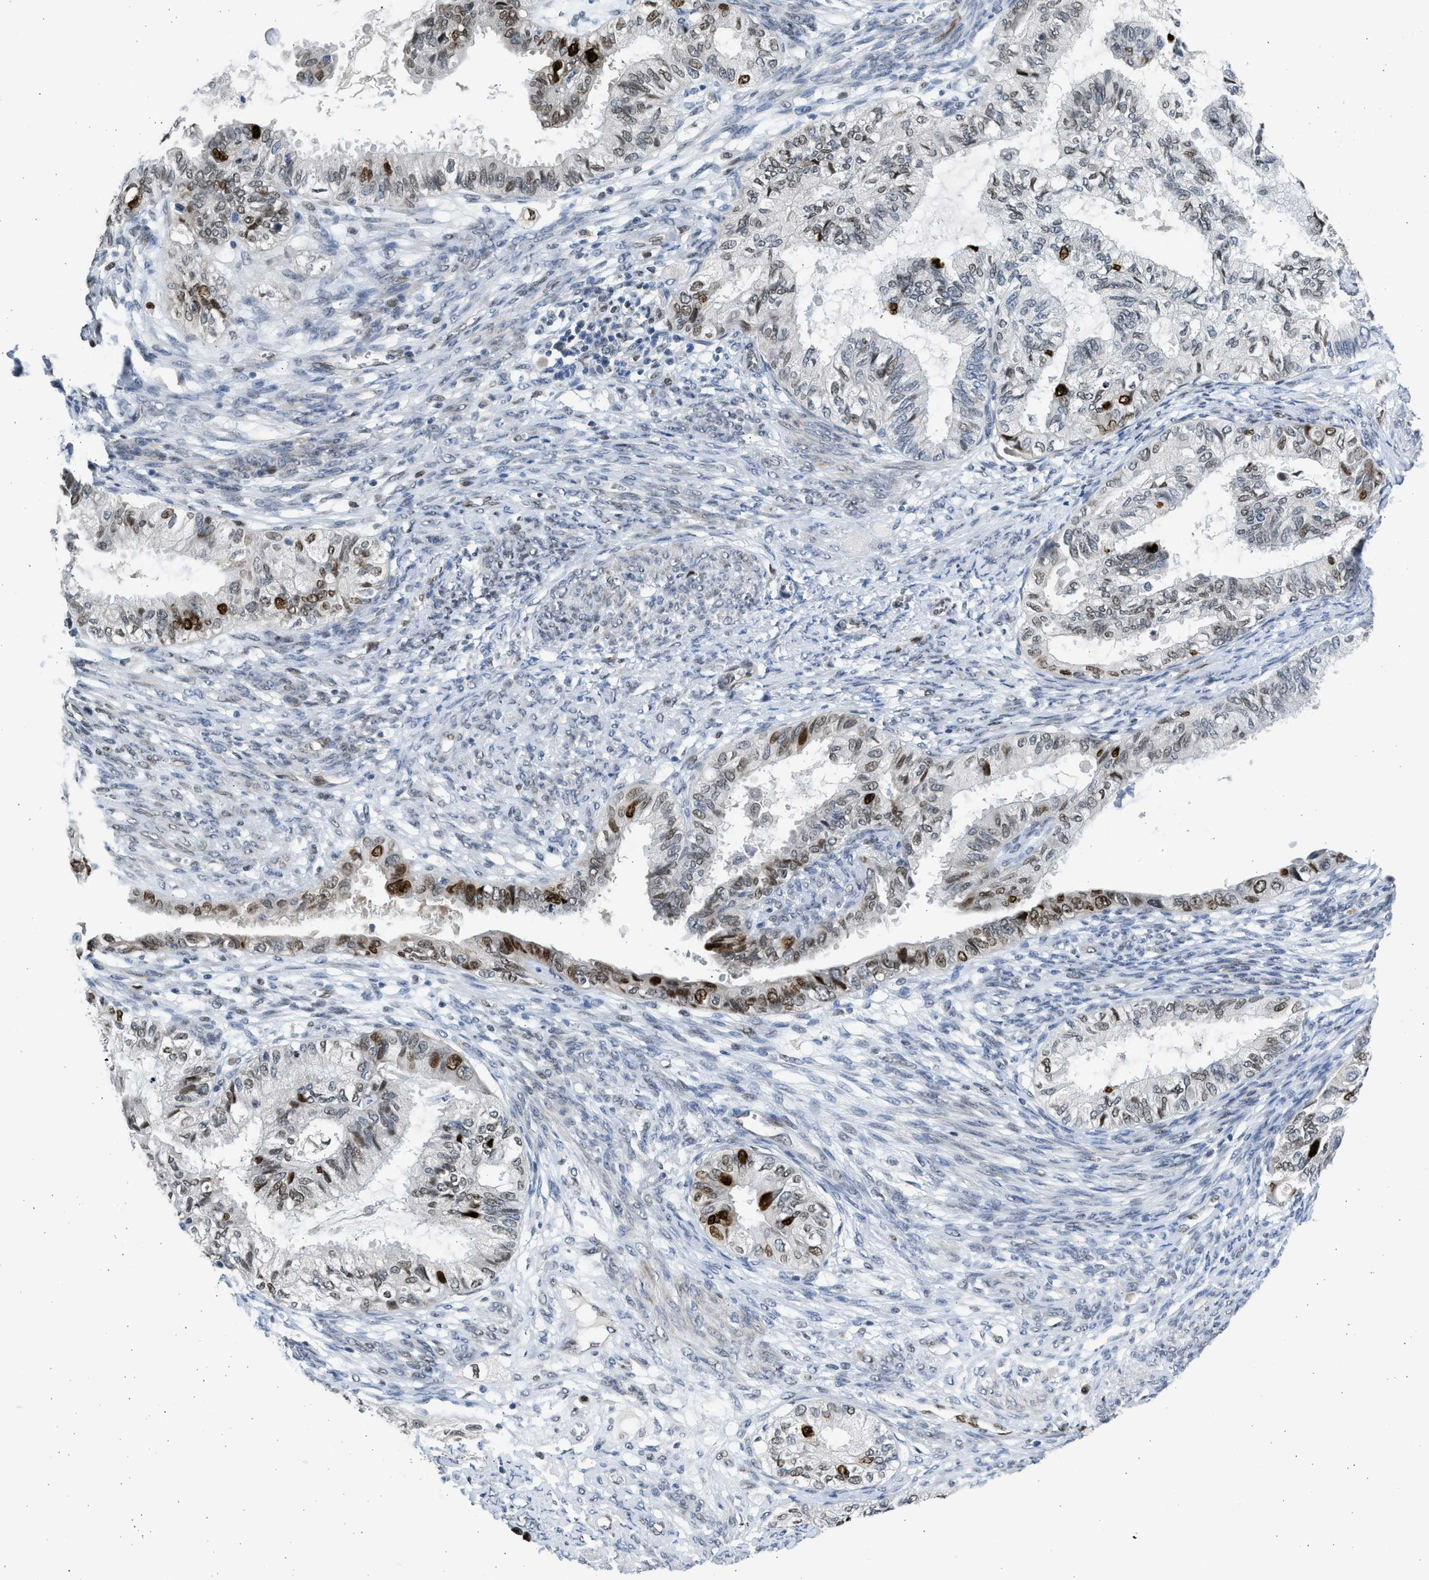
{"staining": {"intensity": "moderate", "quantity": "25%-75%", "location": "nuclear"}, "tissue": "cervical cancer", "cell_type": "Tumor cells", "image_type": "cancer", "snomed": [{"axis": "morphology", "description": "Normal tissue, NOS"}, {"axis": "morphology", "description": "Adenocarcinoma, NOS"}, {"axis": "topography", "description": "Cervix"}, {"axis": "topography", "description": "Endometrium"}], "caption": "A histopathology image of adenocarcinoma (cervical) stained for a protein demonstrates moderate nuclear brown staining in tumor cells.", "gene": "HMGN3", "patient": {"sex": "female", "age": 86}}